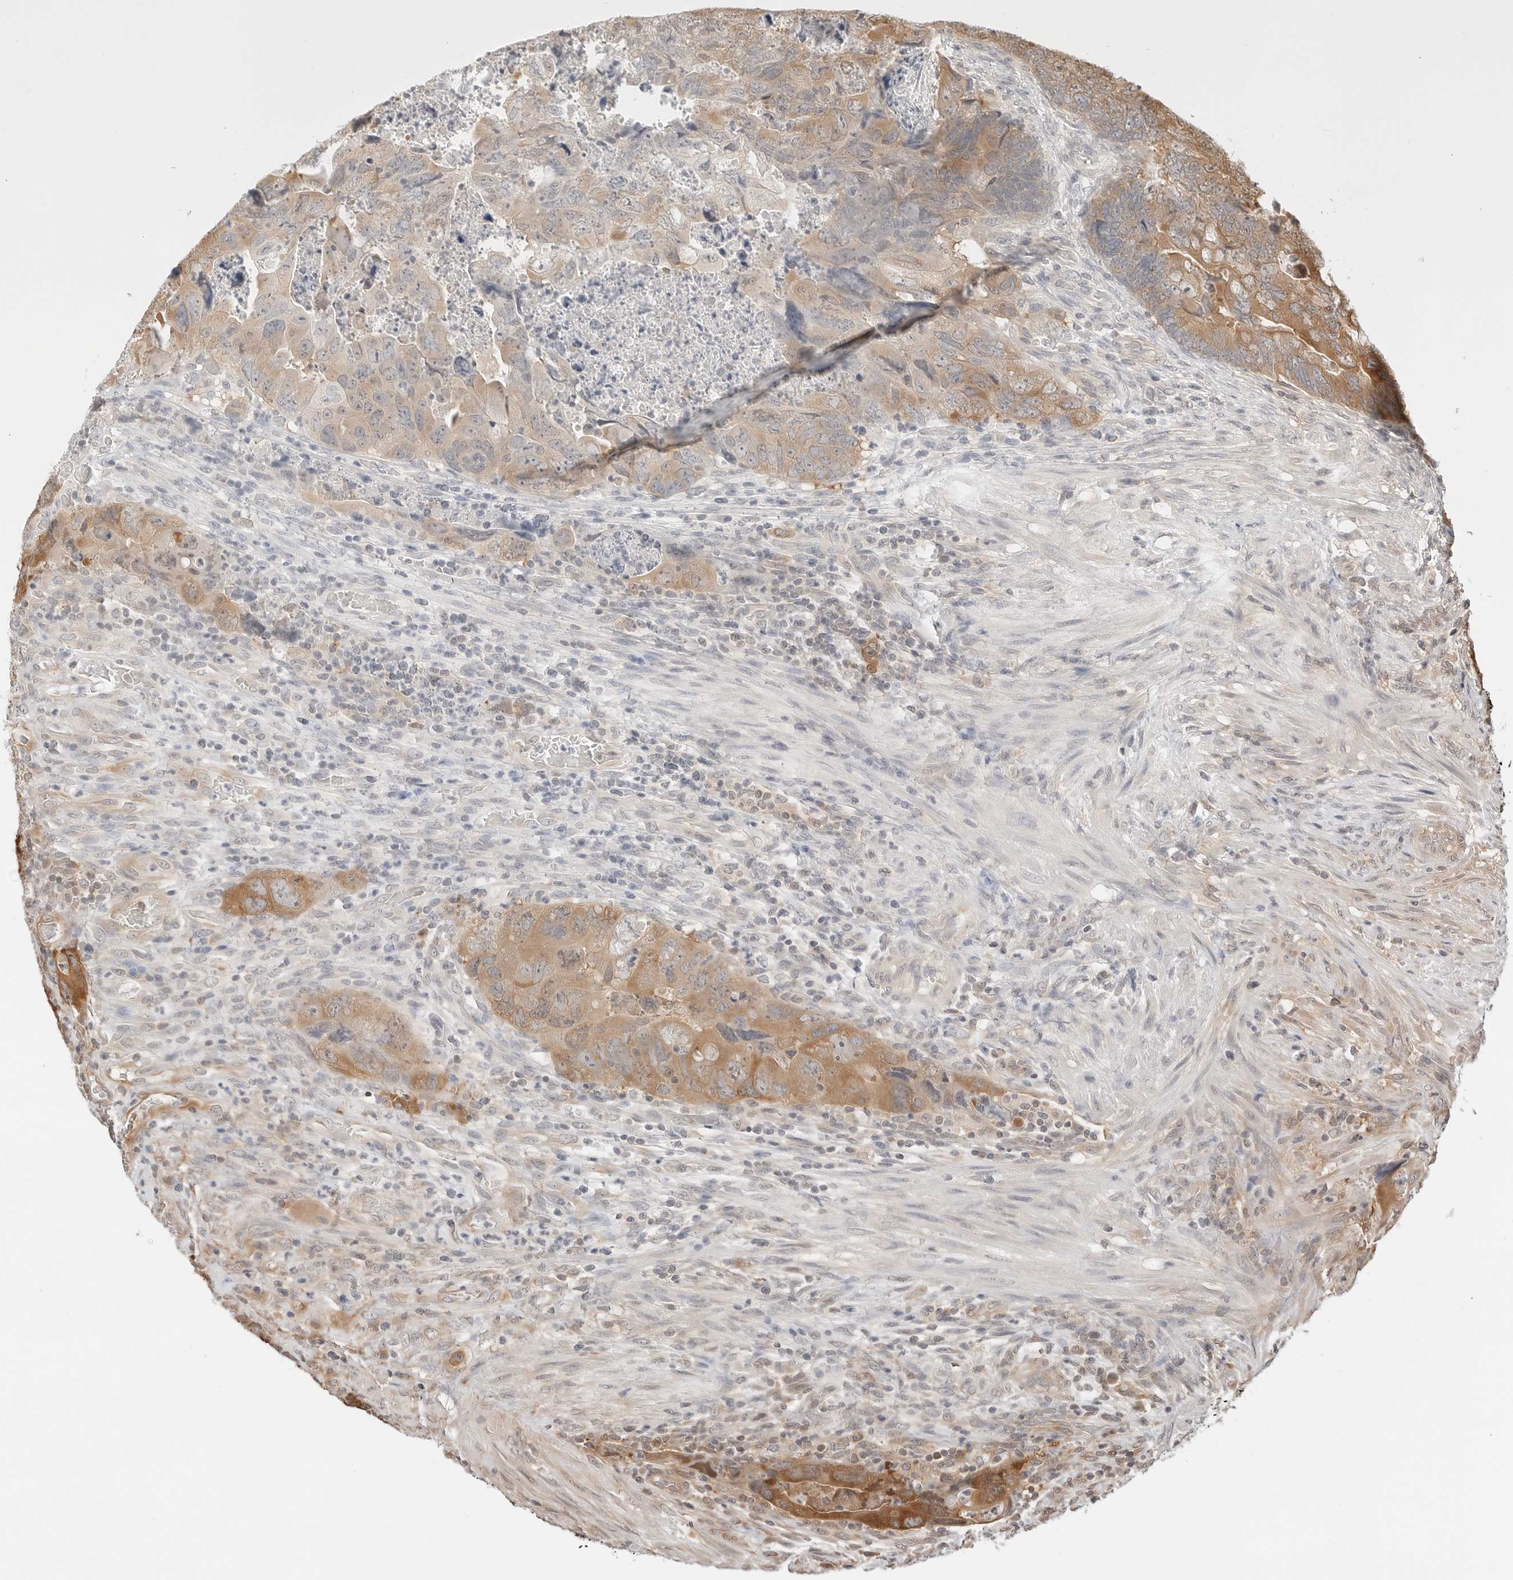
{"staining": {"intensity": "moderate", "quantity": "25%-75%", "location": "cytoplasmic/membranous"}, "tissue": "colorectal cancer", "cell_type": "Tumor cells", "image_type": "cancer", "snomed": [{"axis": "morphology", "description": "Adenocarcinoma, NOS"}, {"axis": "topography", "description": "Rectum"}], "caption": "Immunohistochemistry (IHC) photomicrograph of neoplastic tissue: colorectal cancer (adenocarcinoma) stained using immunohistochemistry (IHC) demonstrates medium levels of moderate protein expression localized specifically in the cytoplasmic/membranous of tumor cells, appearing as a cytoplasmic/membranous brown color.", "gene": "NUDC", "patient": {"sex": "male", "age": 63}}